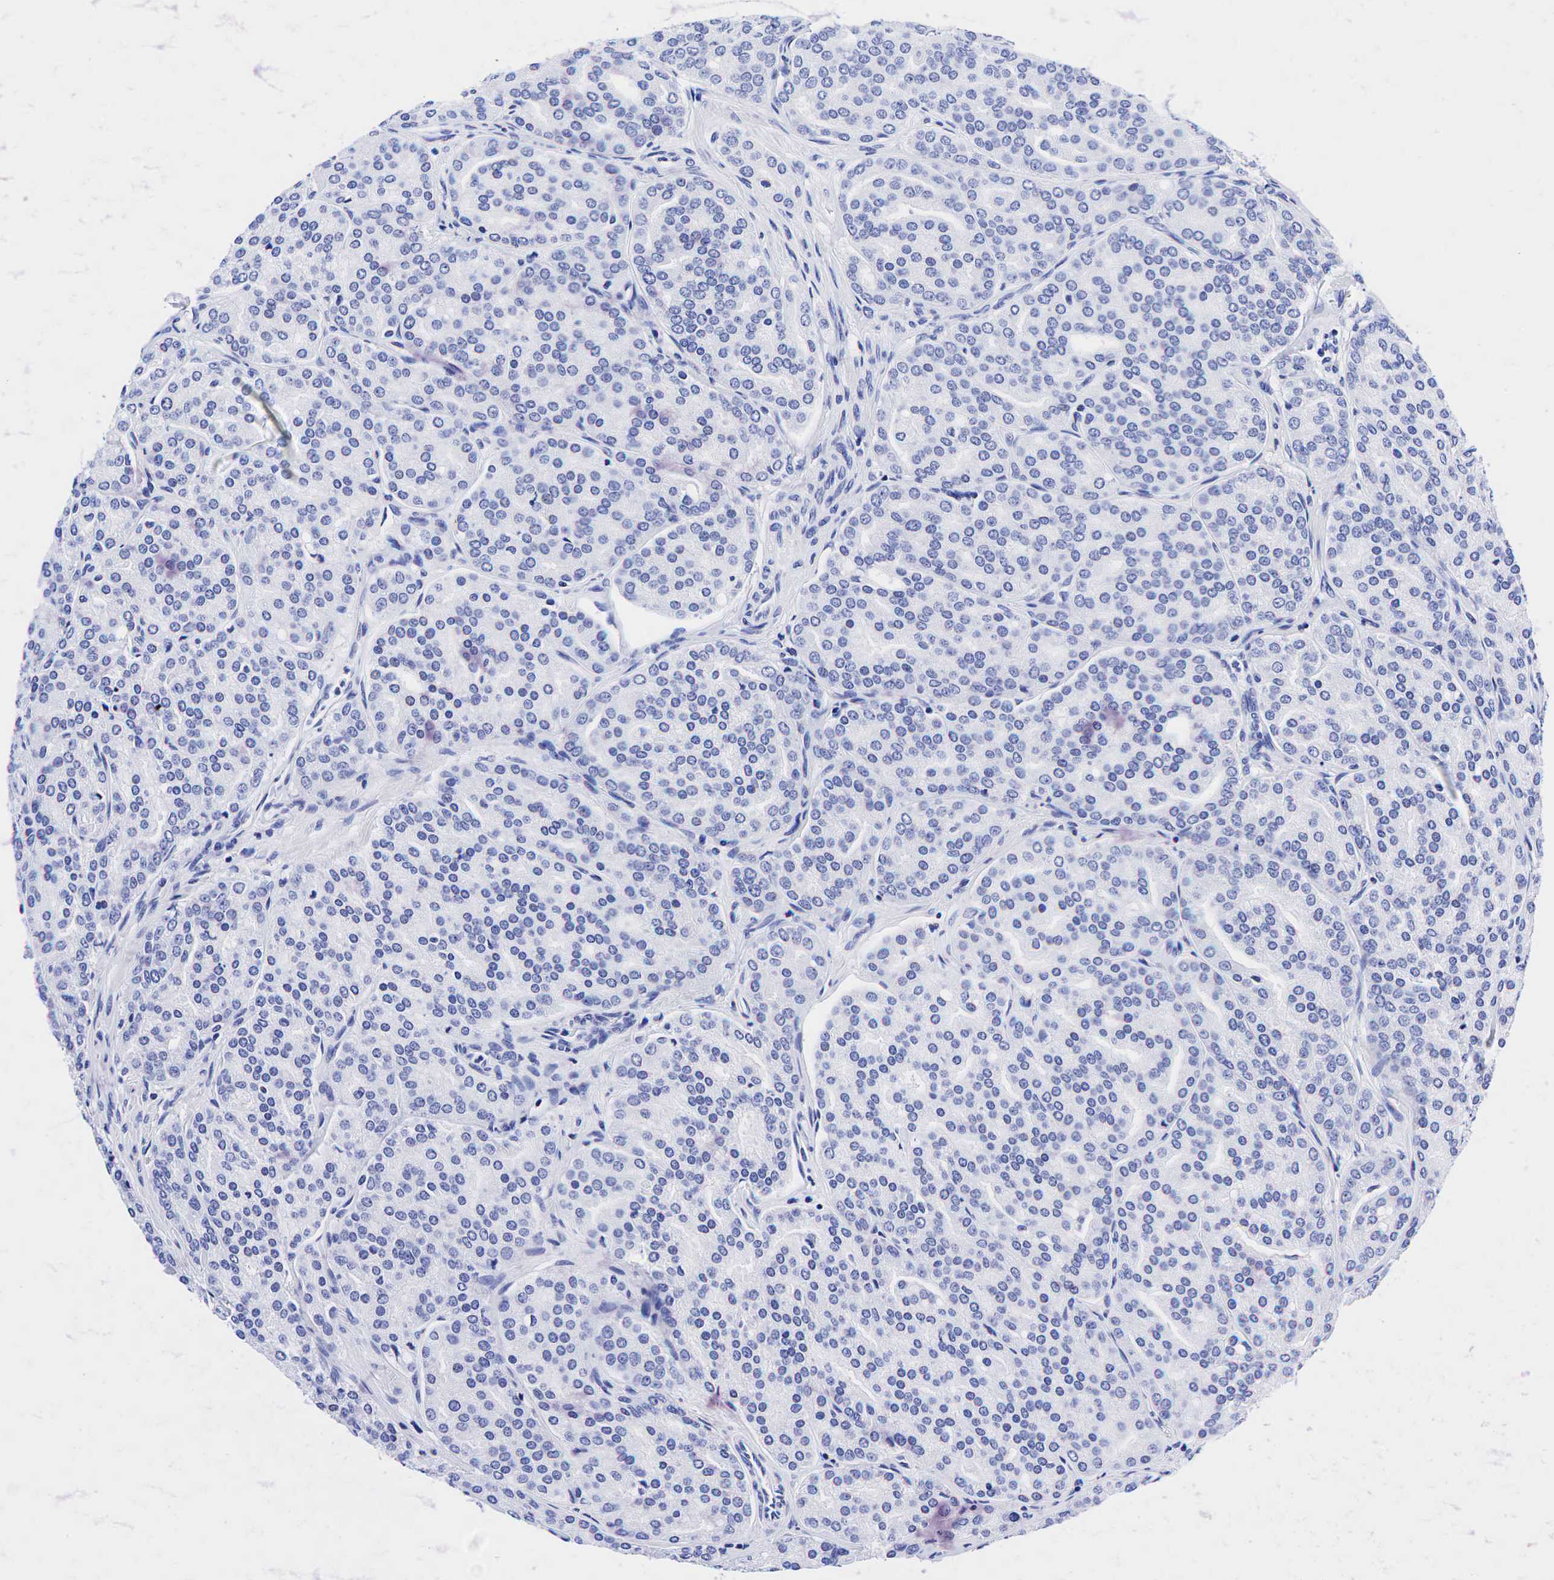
{"staining": {"intensity": "negative", "quantity": "none", "location": "none"}, "tissue": "prostate cancer", "cell_type": "Tumor cells", "image_type": "cancer", "snomed": [{"axis": "morphology", "description": "Adenocarcinoma, High grade"}, {"axis": "topography", "description": "Prostate"}], "caption": "Protein analysis of prostate cancer demonstrates no significant expression in tumor cells.", "gene": "KRT19", "patient": {"sex": "male", "age": 64}}